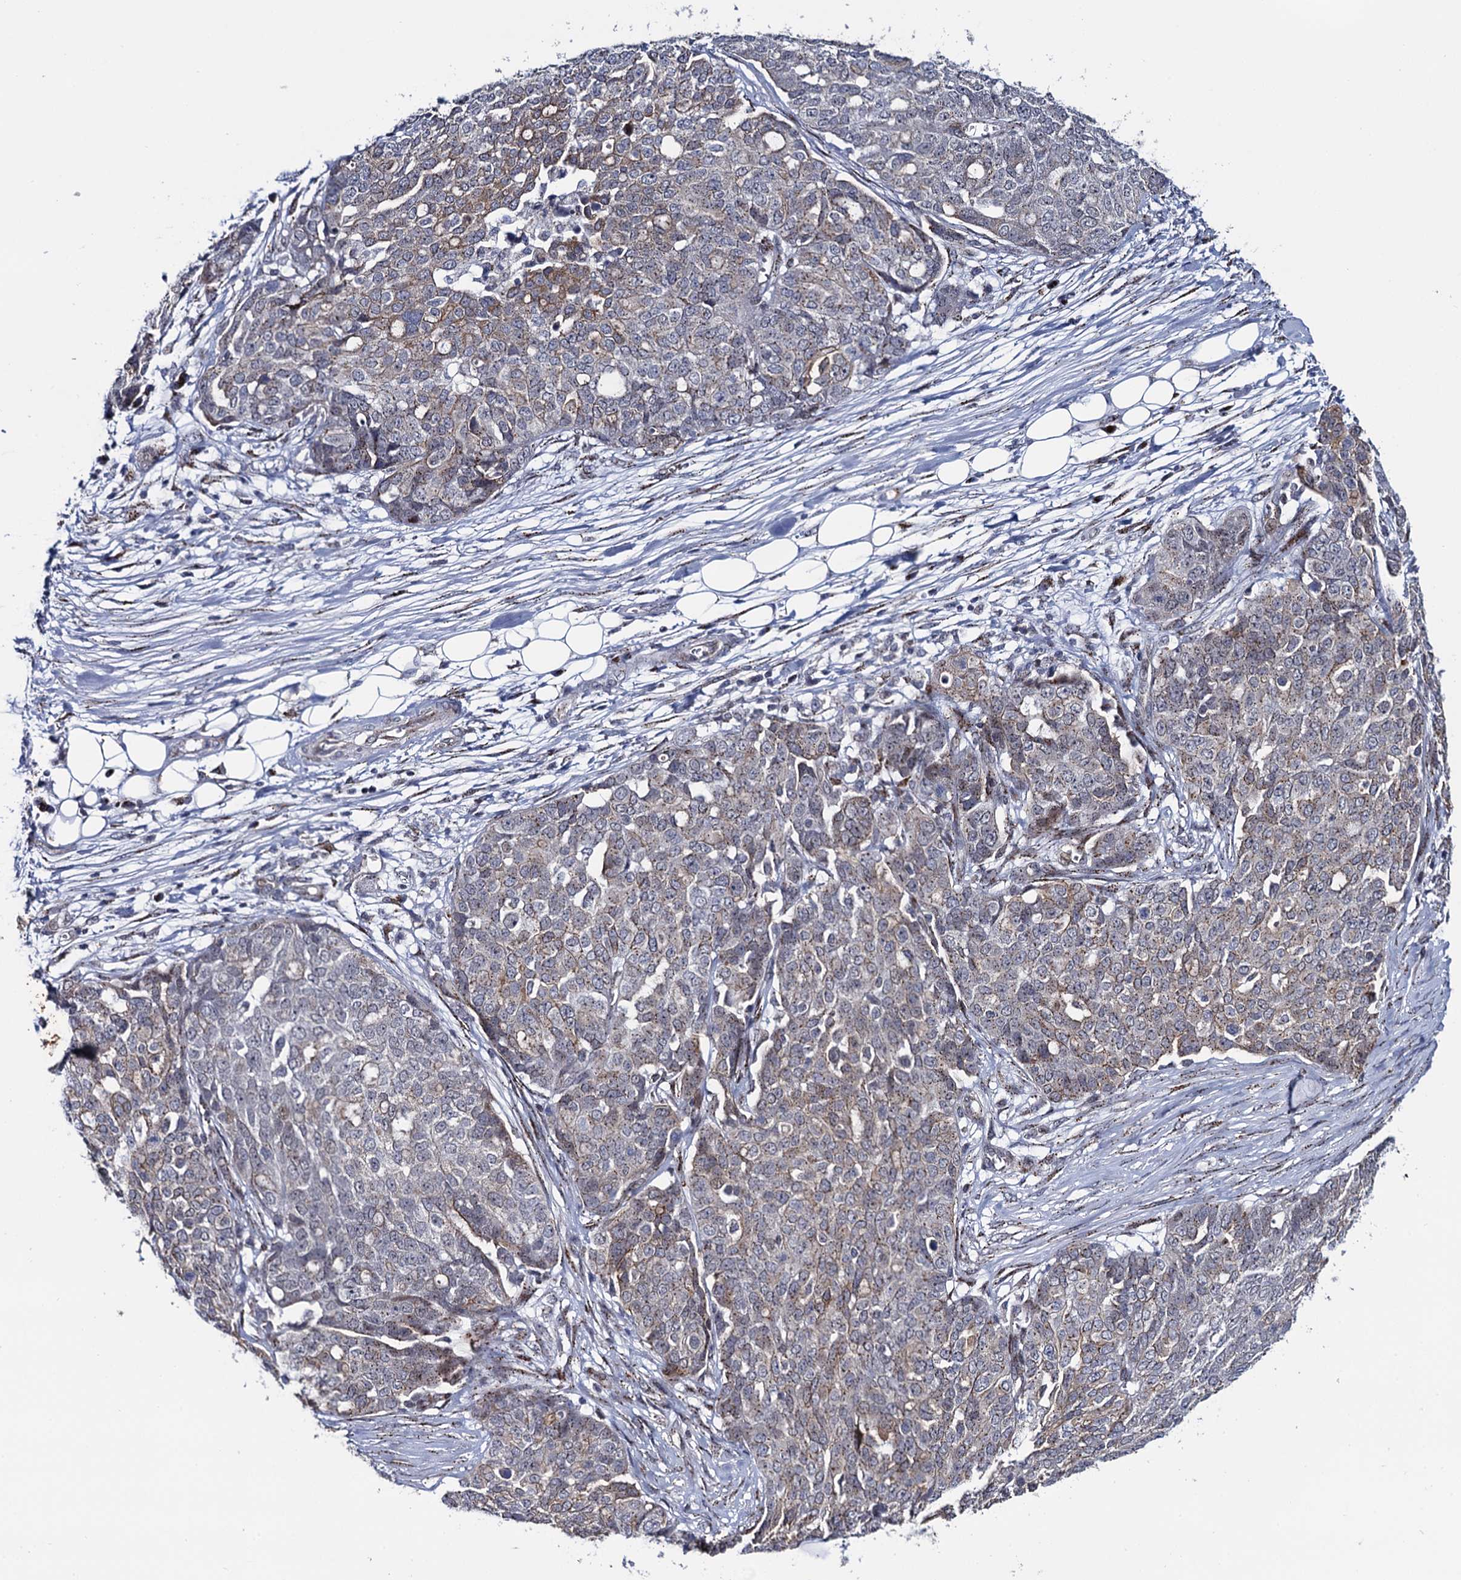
{"staining": {"intensity": "weak", "quantity": "<25%", "location": "cytoplasmic/membranous"}, "tissue": "ovarian cancer", "cell_type": "Tumor cells", "image_type": "cancer", "snomed": [{"axis": "morphology", "description": "Cystadenocarcinoma, serous, NOS"}, {"axis": "topography", "description": "Soft tissue"}, {"axis": "topography", "description": "Ovary"}], "caption": "IHC photomicrograph of serous cystadenocarcinoma (ovarian) stained for a protein (brown), which displays no expression in tumor cells. The staining was performed using DAB to visualize the protein expression in brown, while the nuclei were stained in blue with hematoxylin (Magnification: 20x).", "gene": "THAP2", "patient": {"sex": "female", "age": 57}}